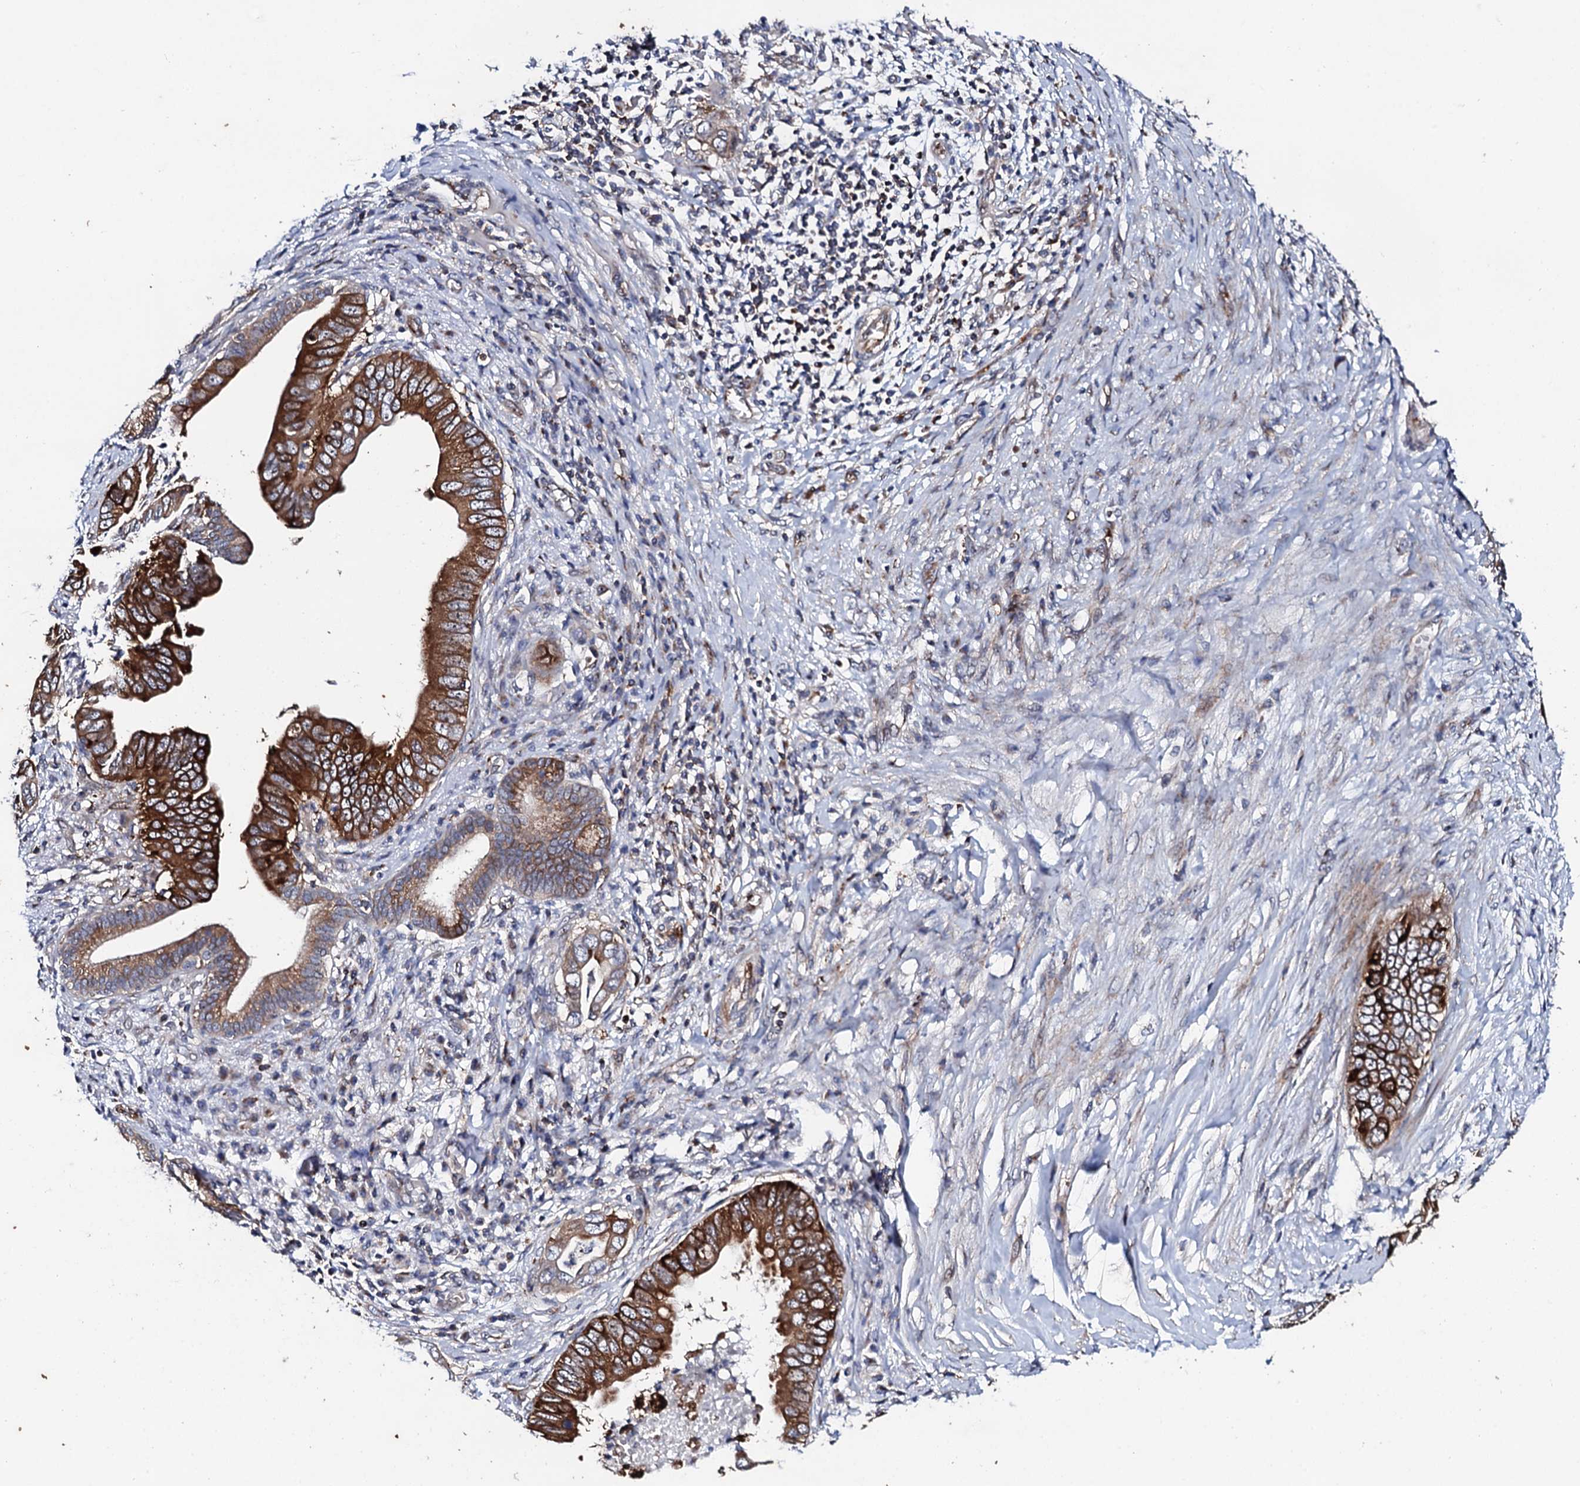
{"staining": {"intensity": "strong", "quantity": ">75%", "location": "cytoplasmic/membranous"}, "tissue": "pancreatic cancer", "cell_type": "Tumor cells", "image_type": "cancer", "snomed": [{"axis": "morphology", "description": "Adenocarcinoma, NOS"}, {"axis": "topography", "description": "Pancreas"}], "caption": "Approximately >75% of tumor cells in human adenocarcinoma (pancreatic) show strong cytoplasmic/membranous protein staining as visualized by brown immunohistochemical staining.", "gene": "GTPBP4", "patient": {"sex": "male", "age": 75}}